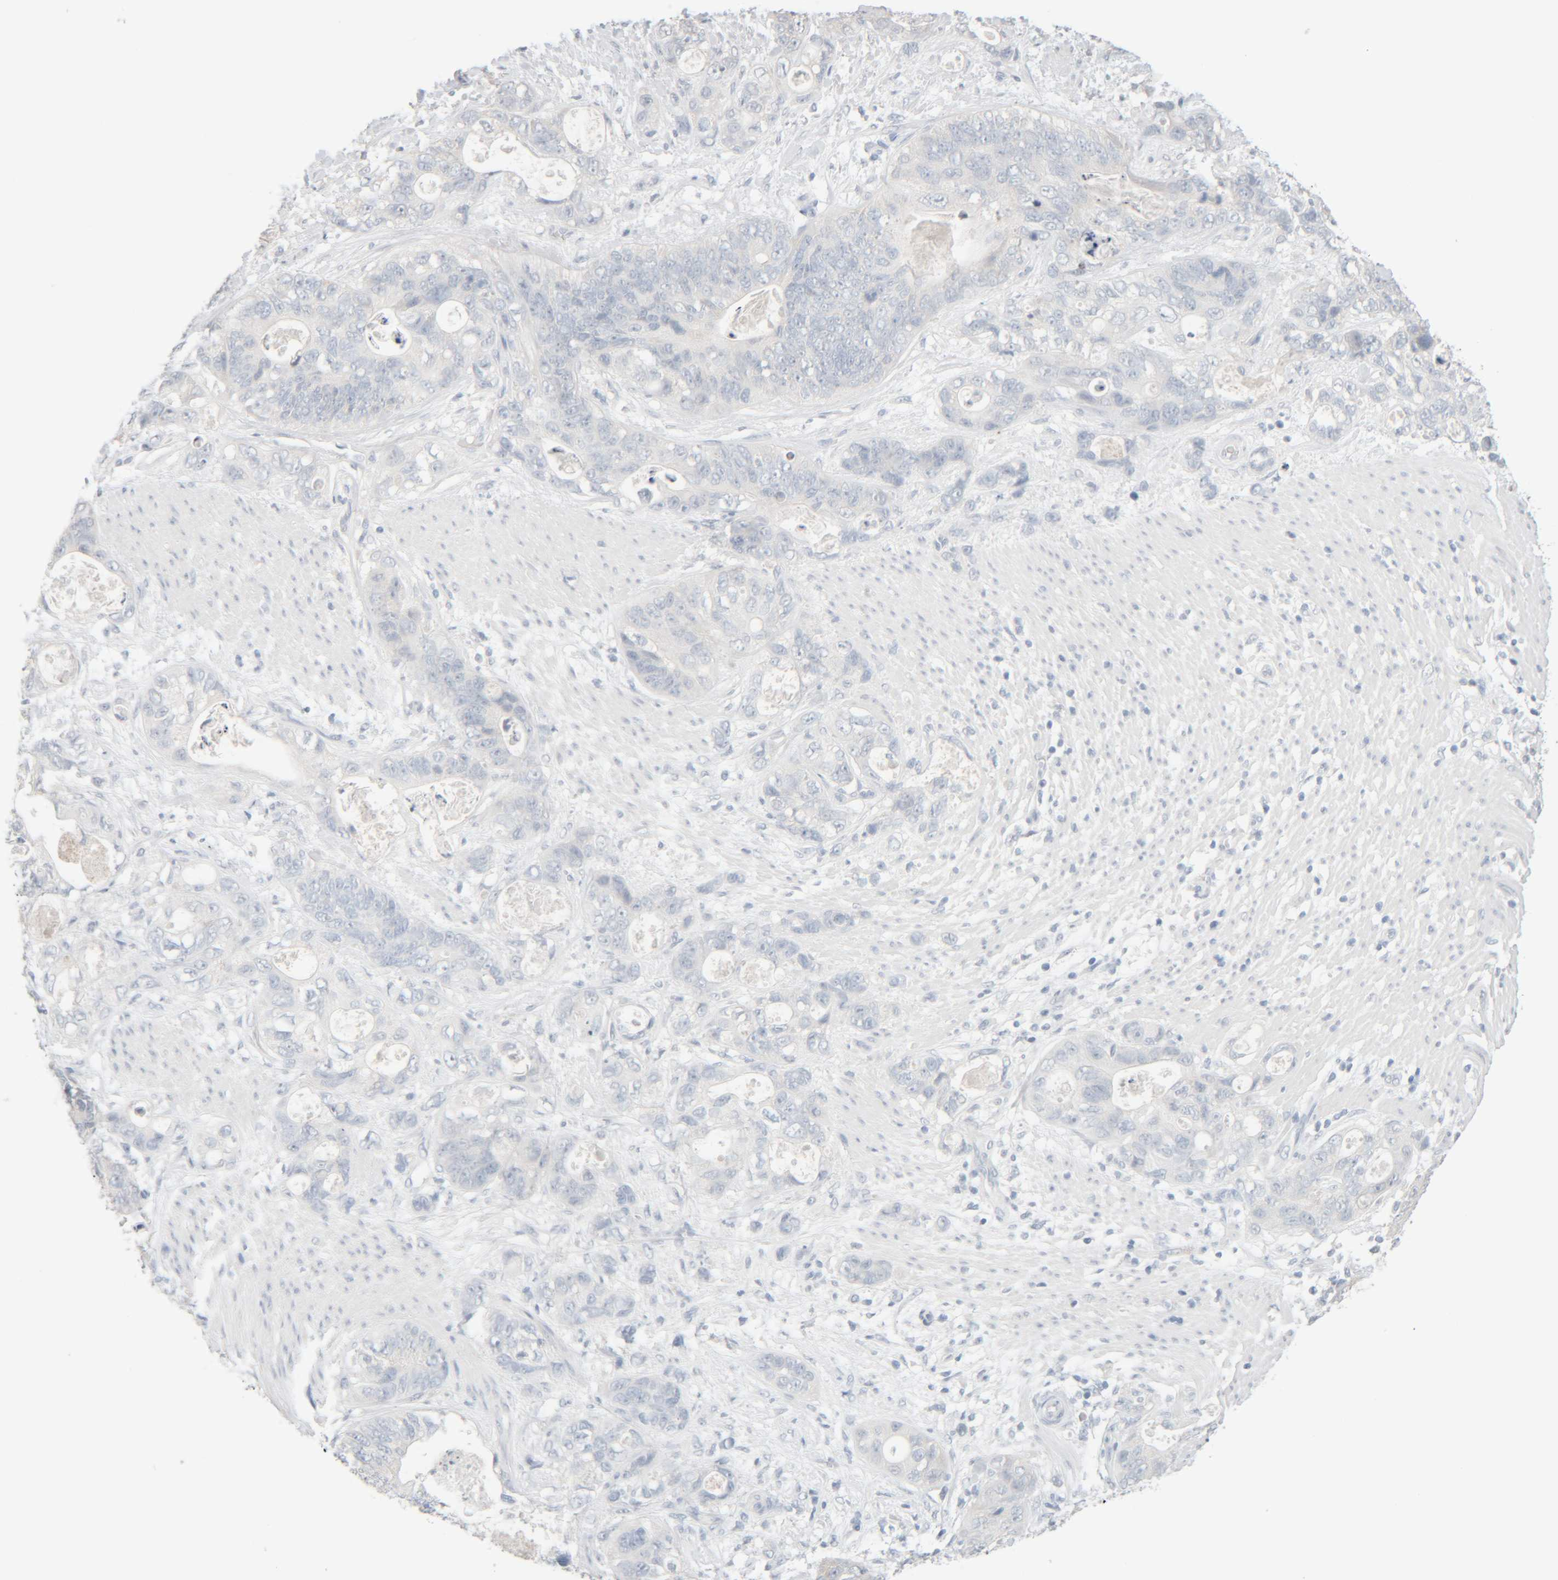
{"staining": {"intensity": "negative", "quantity": "none", "location": "none"}, "tissue": "stomach cancer", "cell_type": "Tumor cells", "image_type": "cancer", "snomed": [{"axis": "morphology", "description": "Normal tissue, NOS"}, {"axis": "morphology", "description": "Adenocarcinoma, NOS"}, {"axis": "topography", "description": "Stomach"}], "caption": "Immunohistochemistry of stomach adenocarcinoma demonstrates no staining in tumor cells.", "gene": "RIDA", "patient": {"sex": "female", "age": 89}}